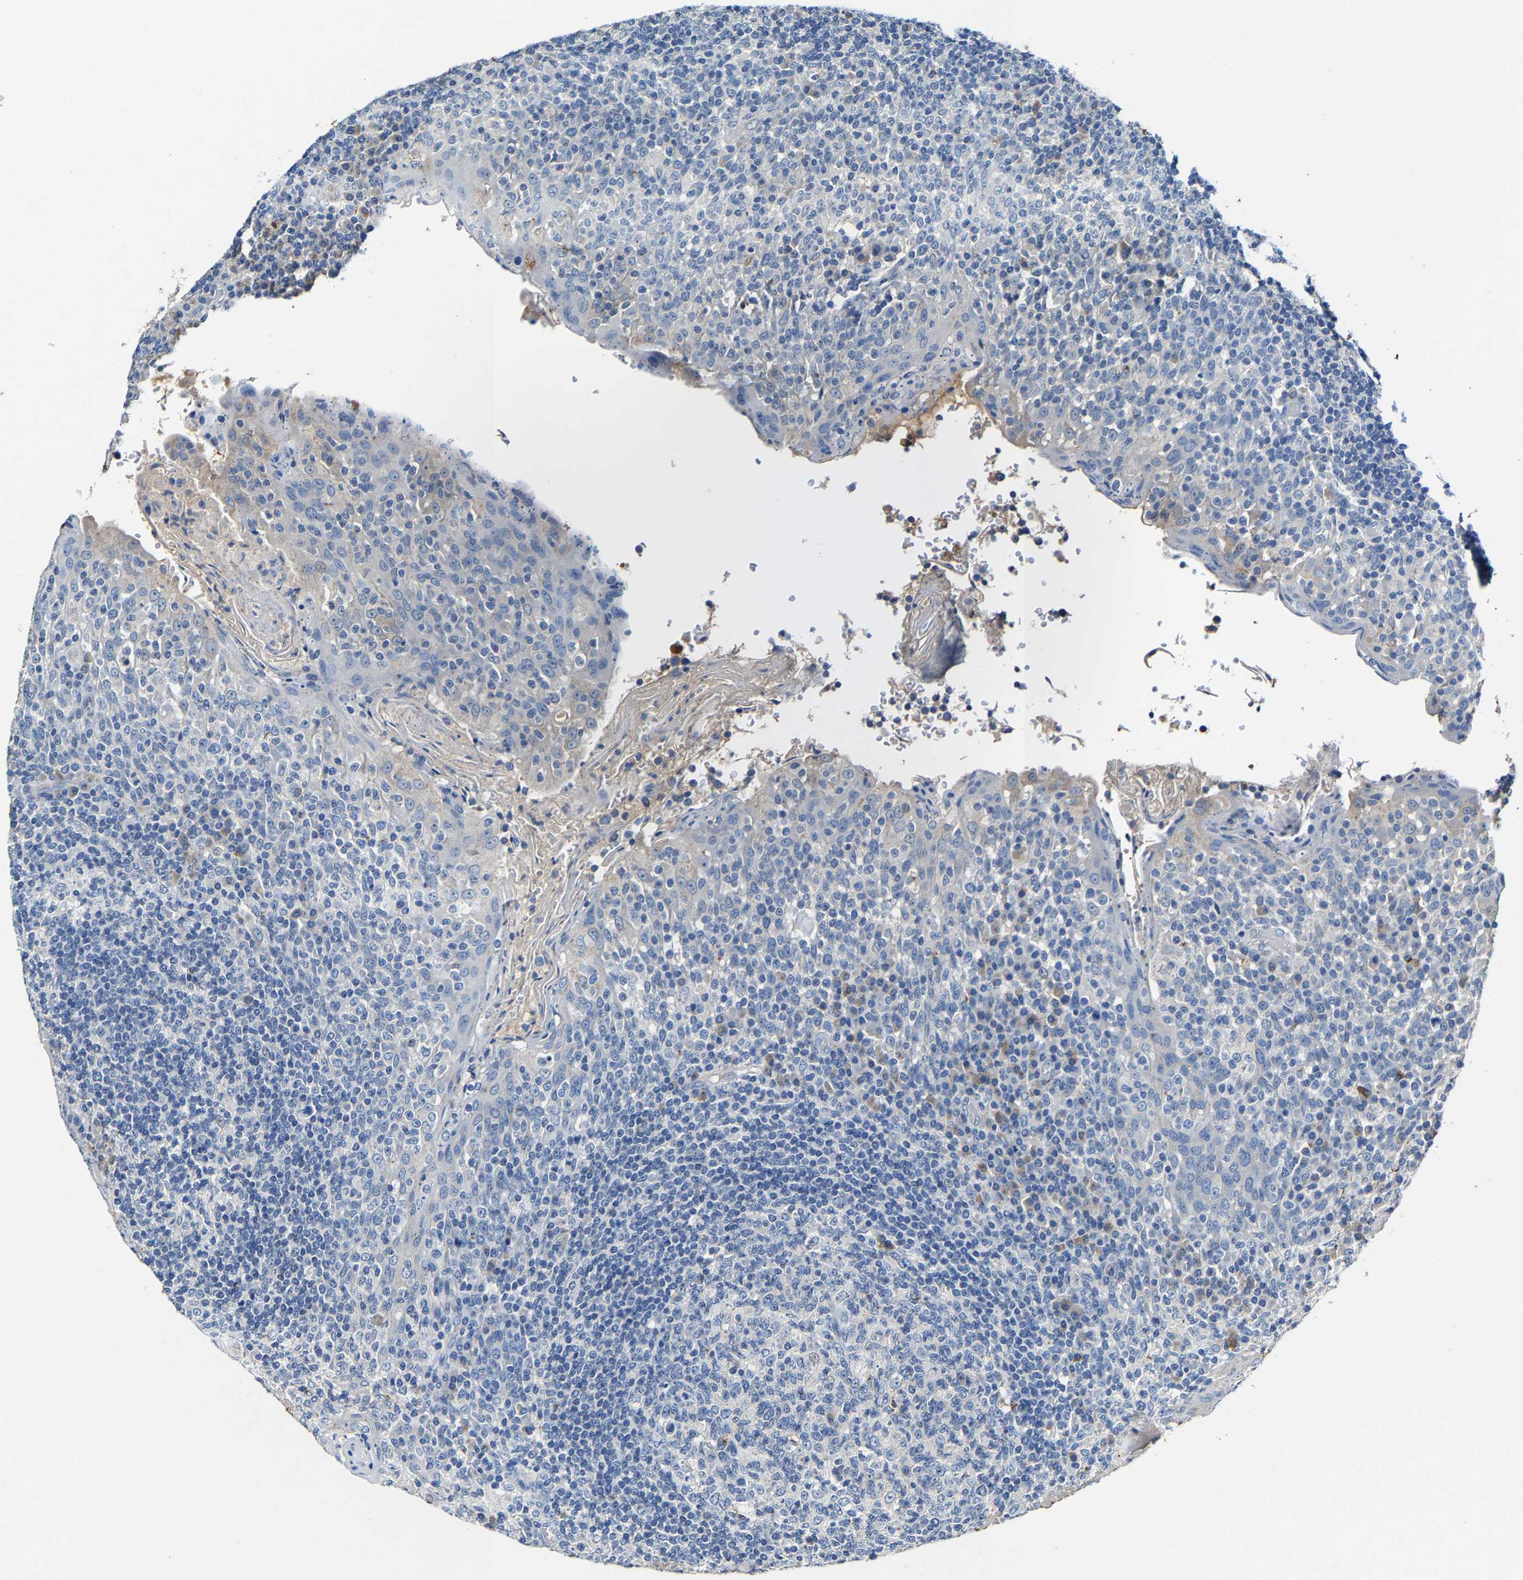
{"staining": {"intensity": "negative", "quantity": "none", "location": "none"}, "tissue": "tonsil", "cell_type": "Germinal center cells", "image_type": "normal", "snomed": [{"axis": "morphology", "description": "Normal tissue, NOS"}, {"axis": "topography", "description": "Tonsil"}], "caption": "This is a micrograph of immunohistochemistry staining of unremarkable tonsil, which shows no staining in germinal center cells. (IHC, brightfield microscopy, high magnification).", "gene": "SLC25A25", "patient": {"sex": "female", "age": 19}}